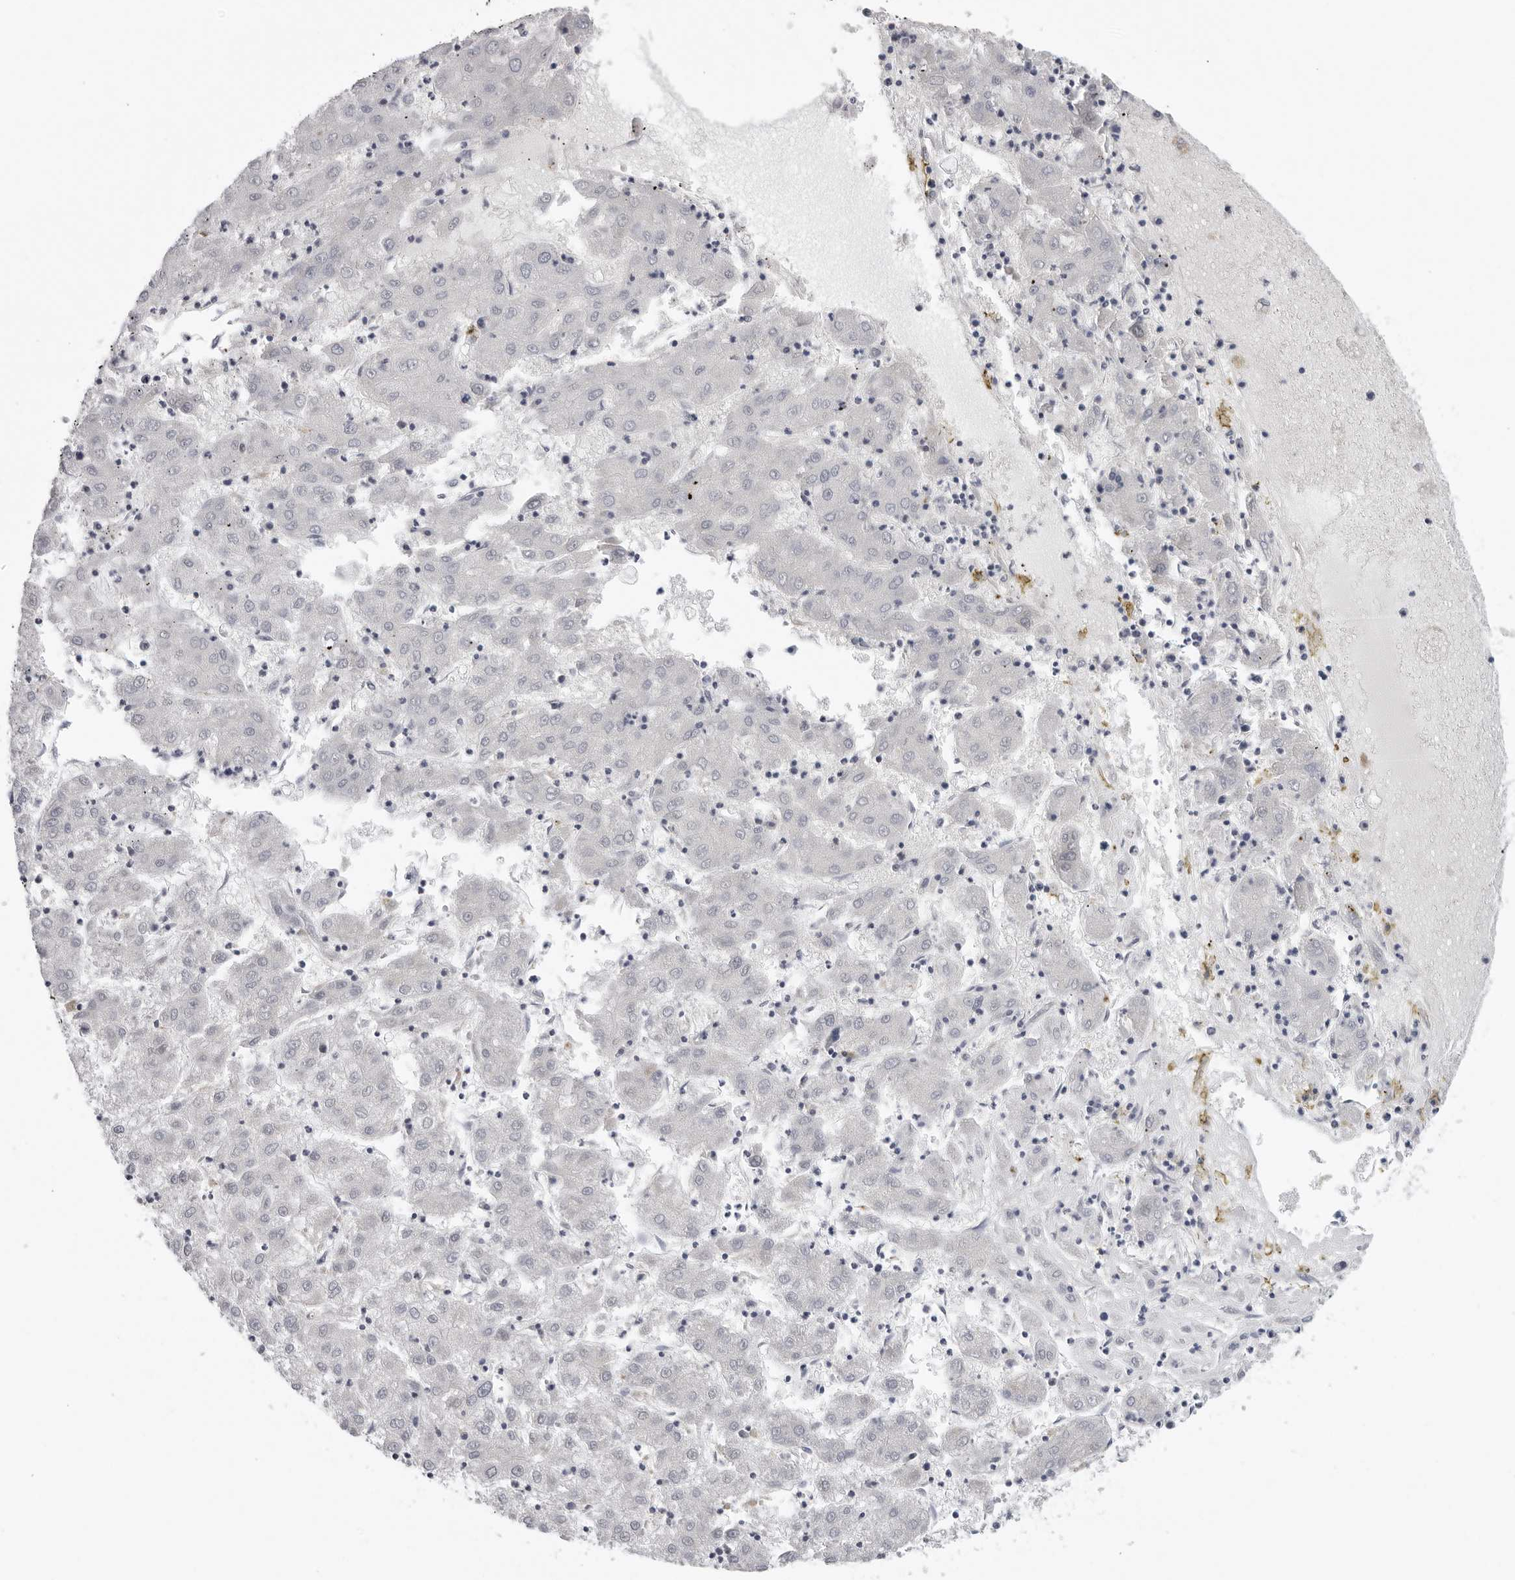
{"staining": {"intensity": "negative", "quantity": "none", "location": "none"}, "tissue": "liver cancer", "cell_type": "Tumor cells", "image_type": "cancer", "snomed": [{"axis": "morphology", "description": "Carcinoma, Hepatocellular, NOS"}, {"axis": "topography", "description": "Liver"}], "caption": "Histopathology image shows no protein staining in tumor cells of liver hepatocellular carcinoma tissue.", "gene": "ZNF502", "patient": {"sex": "male", "age": 72}}